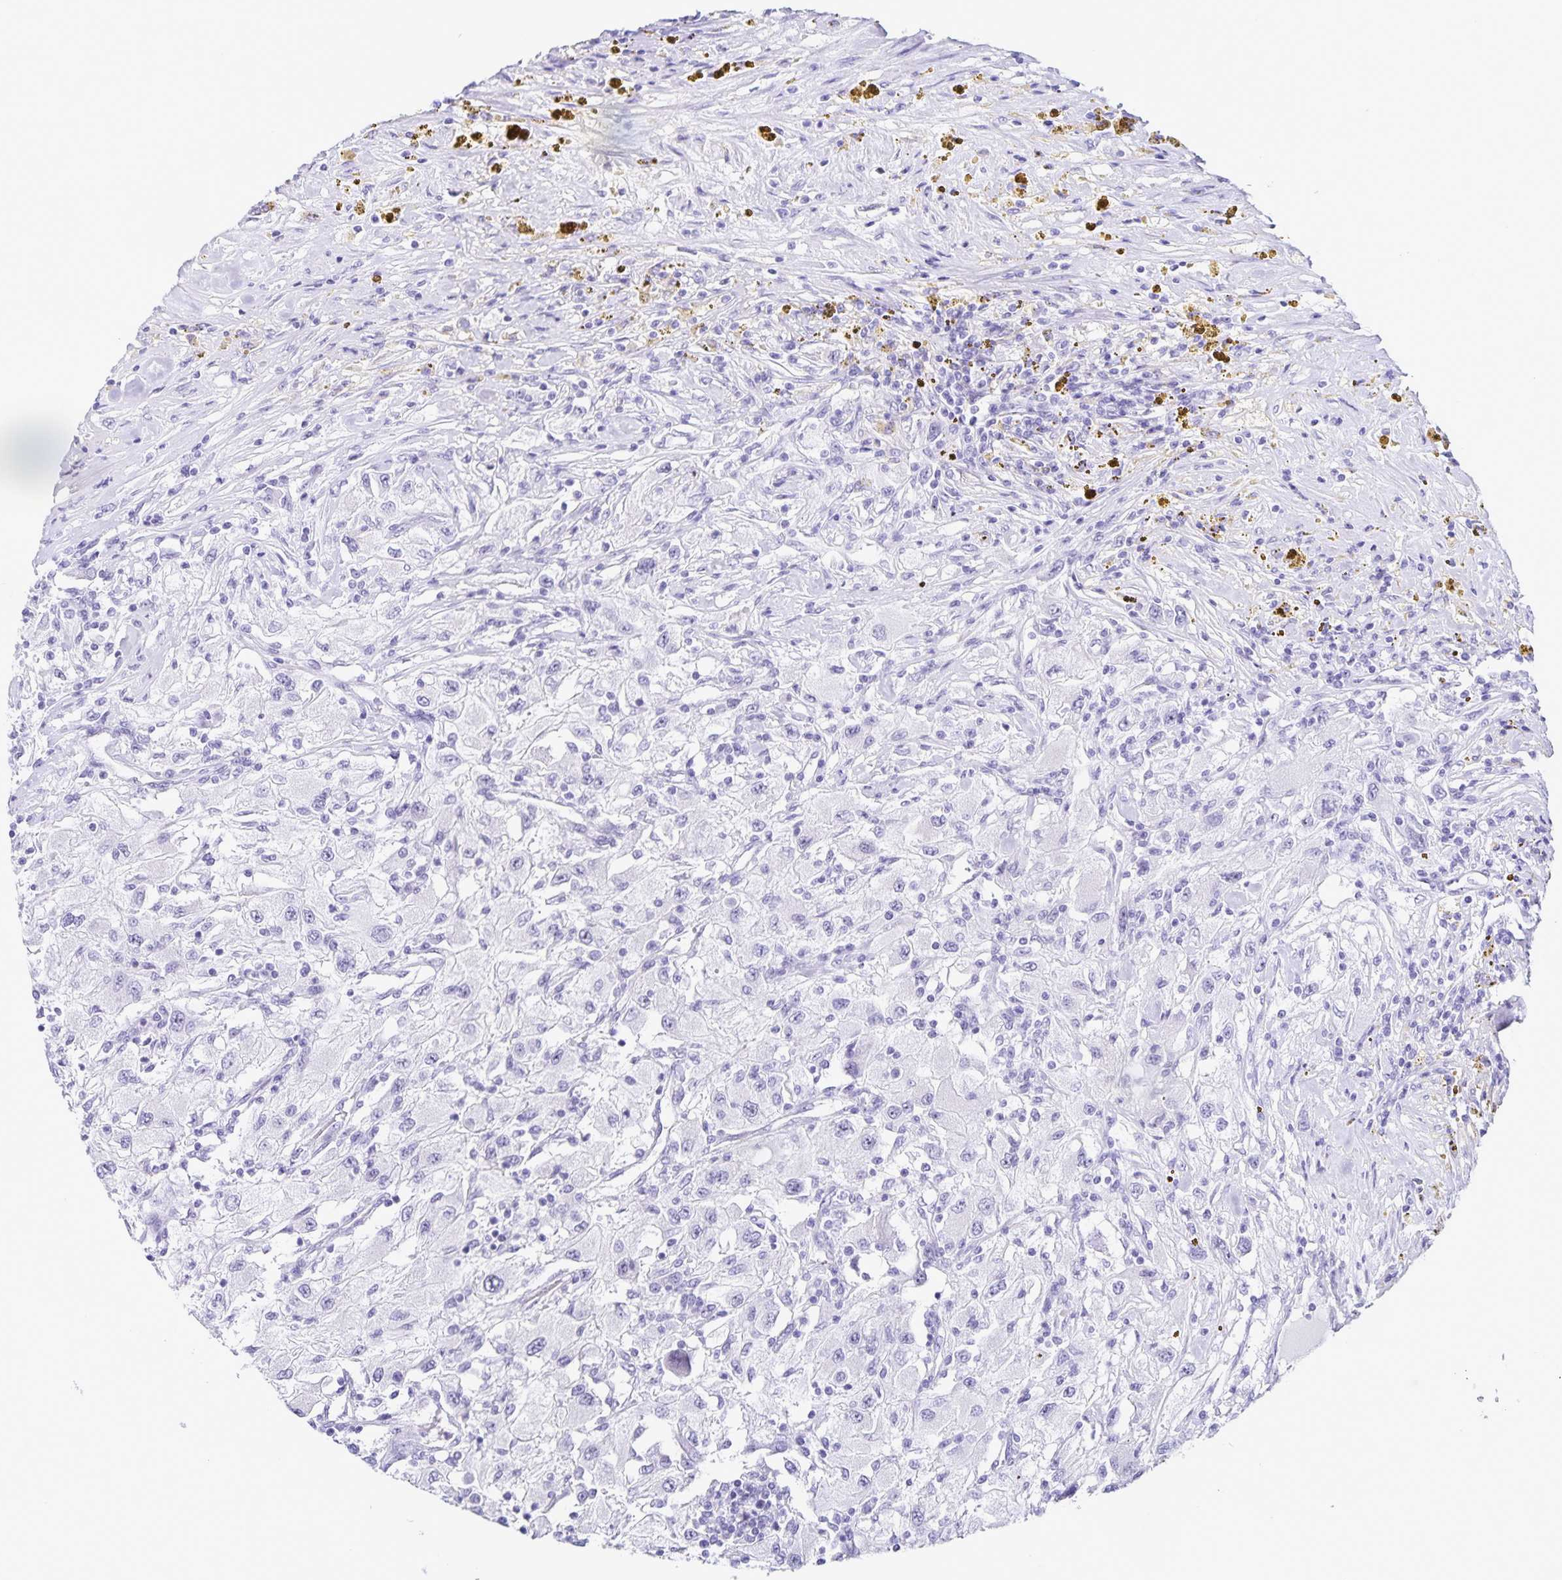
{"staining": {"intensity": "negative", "quantity": "none", "location": "none"}, "tissue": "renal cancer", "cell_type": "Tumor cells", "image_type": "cancer", "snomed": [{"axis": "morphology", "description": "Adenocarcinoma, NOS"}, {"axis": "topography", "description": "Kidney"}], "caption": "Image shows no significant protein positivity in tumor cells of renal cancer.", "gene": "FAM170A", "patient": {"sex": "female", "age": 67}}